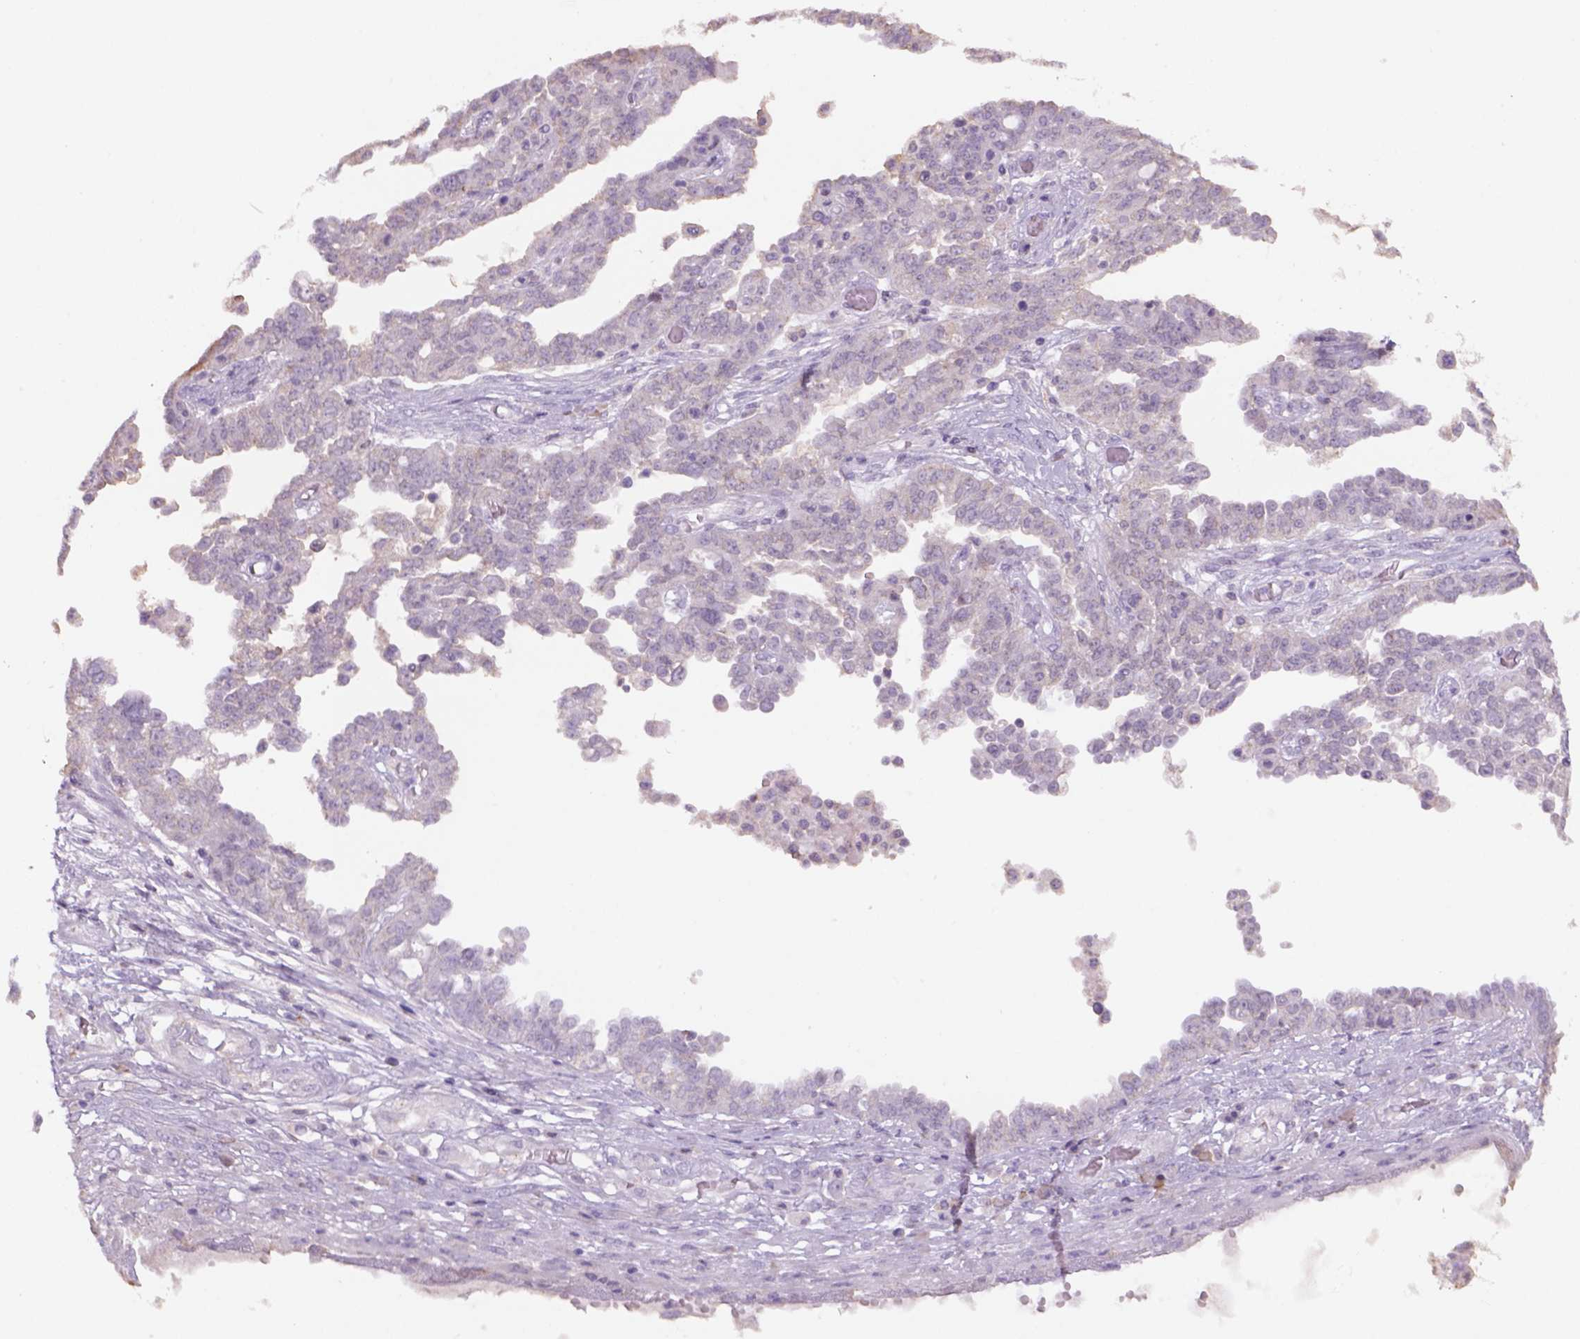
{"staining": {"intensity": "negative", "quantity": "none", "location": "none"}, "tissue": "ovarian cancer", "cell_type": "Tumor cells", "image_type": "cancer", "snomed": [{"axis": "morphology", "description": "Cystadenocarcinoma, serous, NOS"}, {"axis": "topography", "description": "Ovary"}], "caption": "DAB immunohistochemical staining of human ovarian cancer demonstrates no significant staining in tumor cells.", "gene": "NAALAD2", "patient": {"sex": "female", "age": 67}}